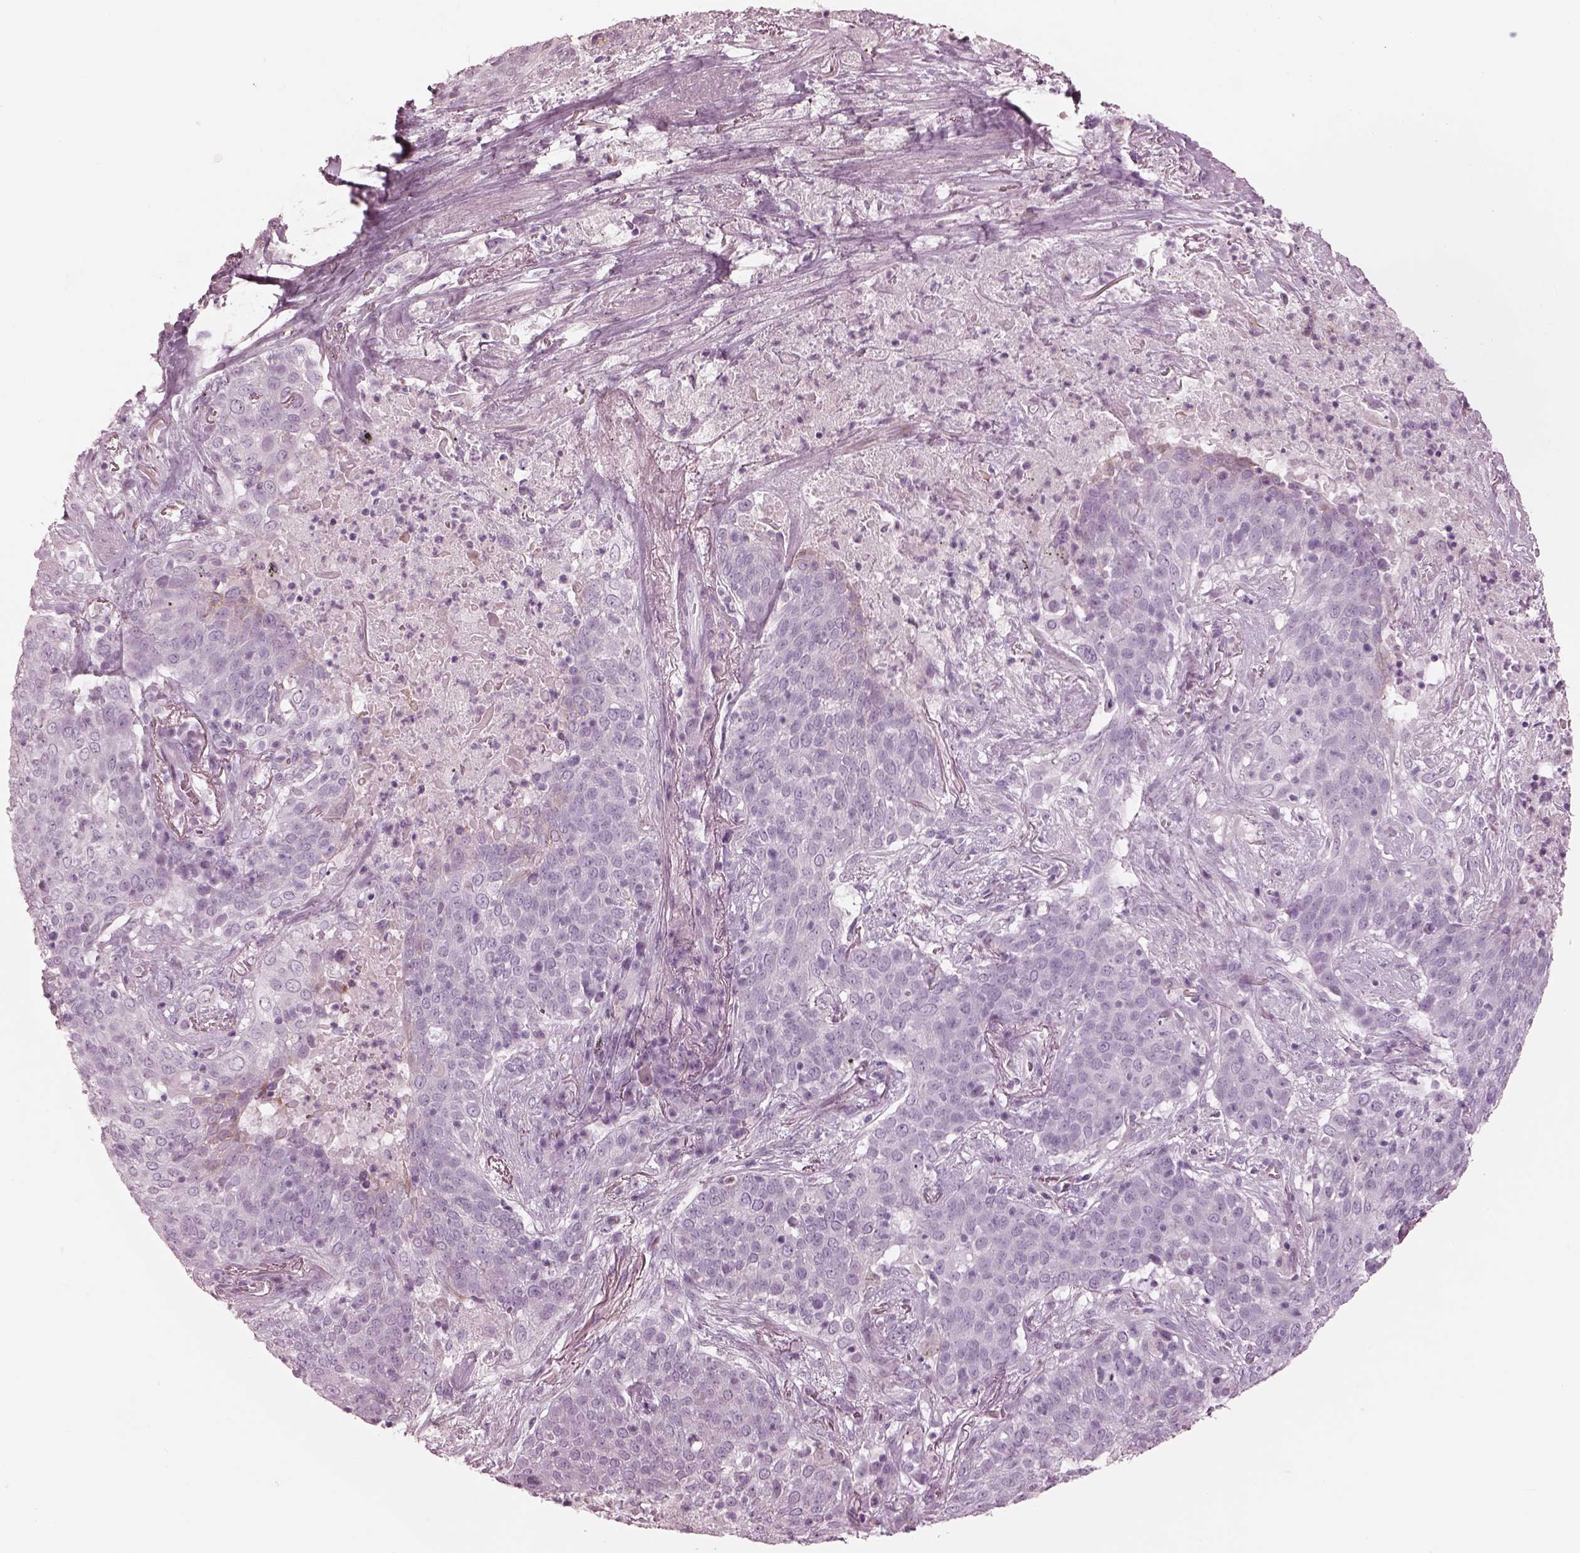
{"staining": {"intensity": "negative", "quantity": "none", "location": "none"}, "tissue": "lung cancer", "cell_type": "Tumor cells", "image_type": "cancer", "snomed": [{"axis": "morphology", "description": "Squamous cell carcinoma, NOS"}, {"axis": "topography", "description": "Lung"}], "caption": "This is a photomicrograph of immunohistochemistry (IHC) staining of lung squamous cell carcinoma, which shows no staining in tumor cells.", "gene": "OPN4", "patient": {"sex": "male", "age": 82}}